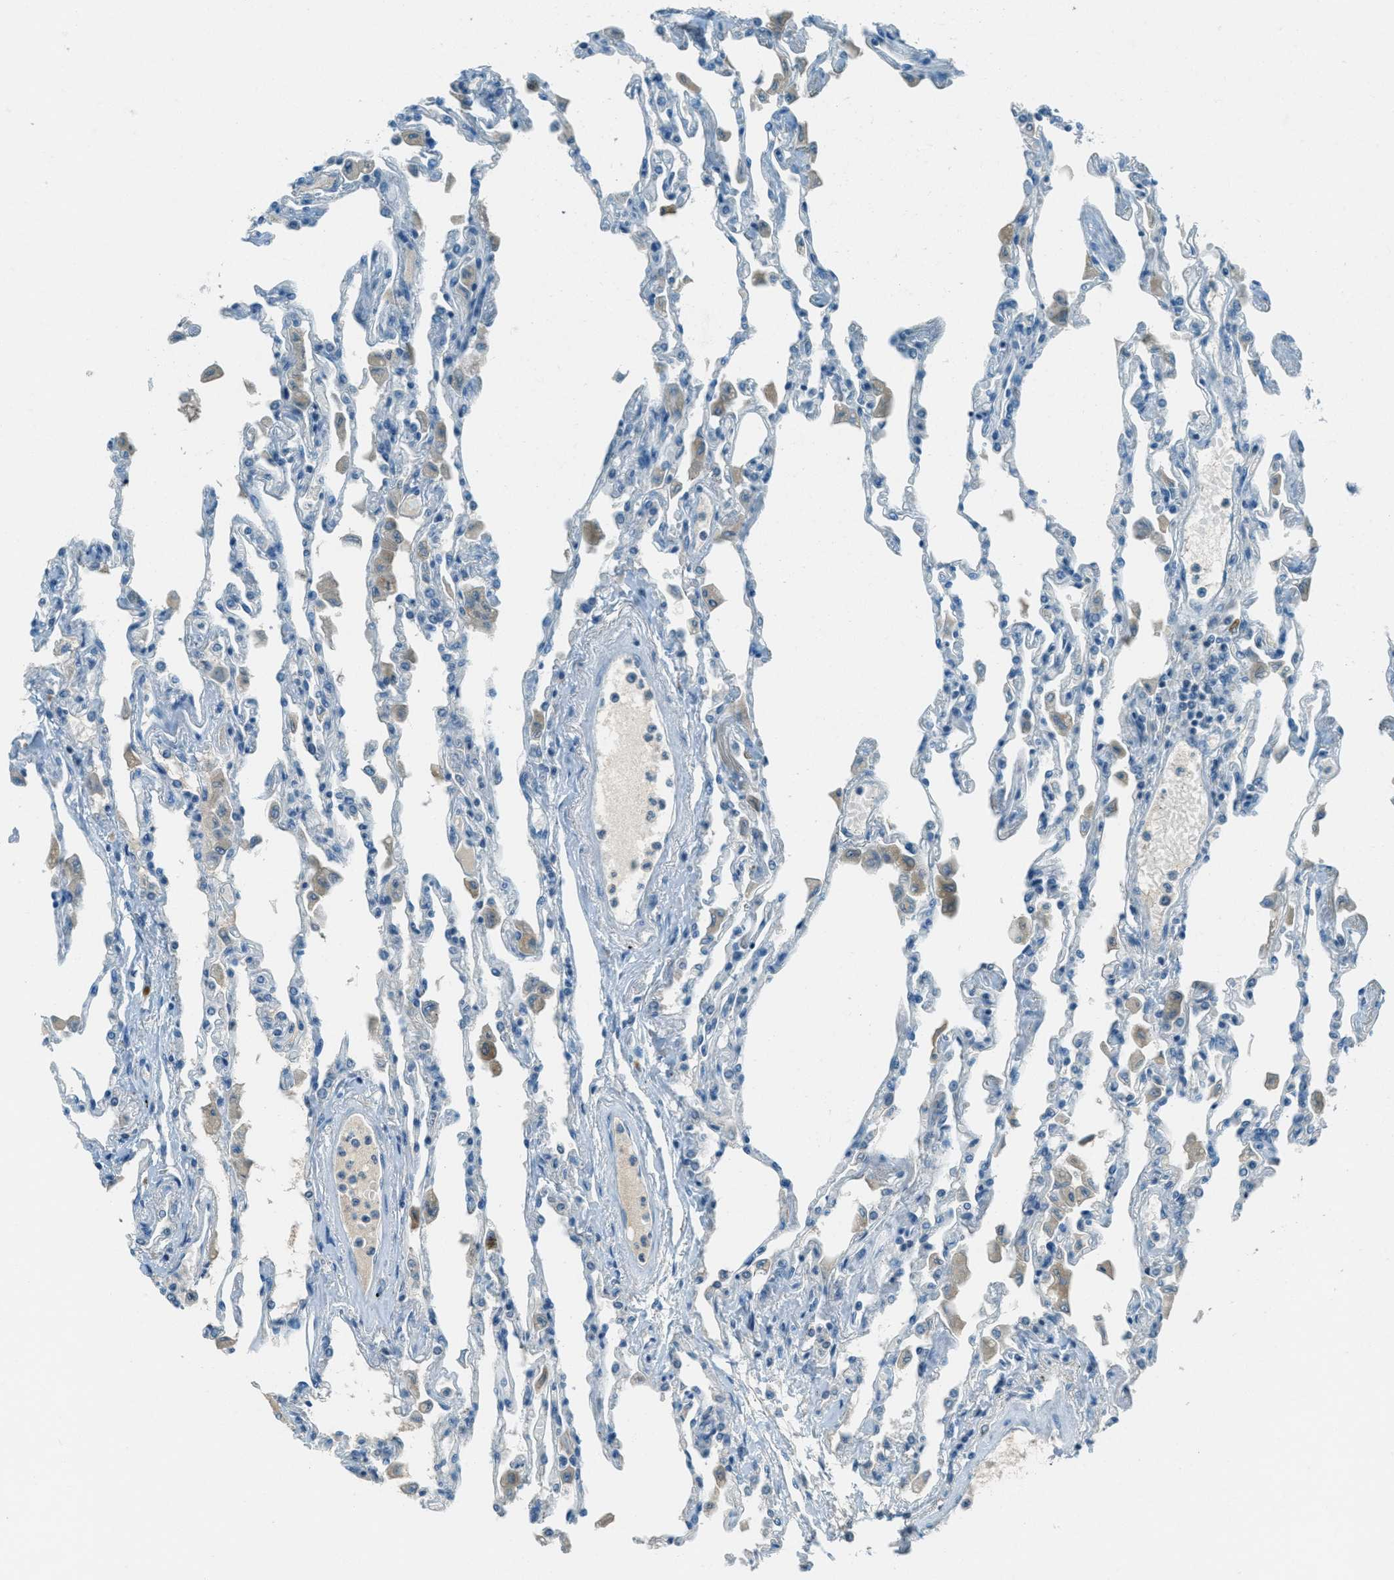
{"staining": {"intensity": "negative", "quantity": "none", "location": "none"}, "tissue": "lung", "cell_type": "Alveolar cells", "image_type": "normal", "snomed": [{"axis": "morphology", "description": "Normal tissue, NOS"}, {"axis": "topography", "description": "Bronchus"}, {"axis": "topography", "description": "Lung"}], "caption": "Alveolar cells show no significant protein positivity in normal lung. (Stains: DAB immunohistochemistry (IHC) with hematoxylin counter stain, Microscopy: brightfield microscopy at high magnification).", "gene": "MSLN", "patient": {"sex": "female", "age": 49}}